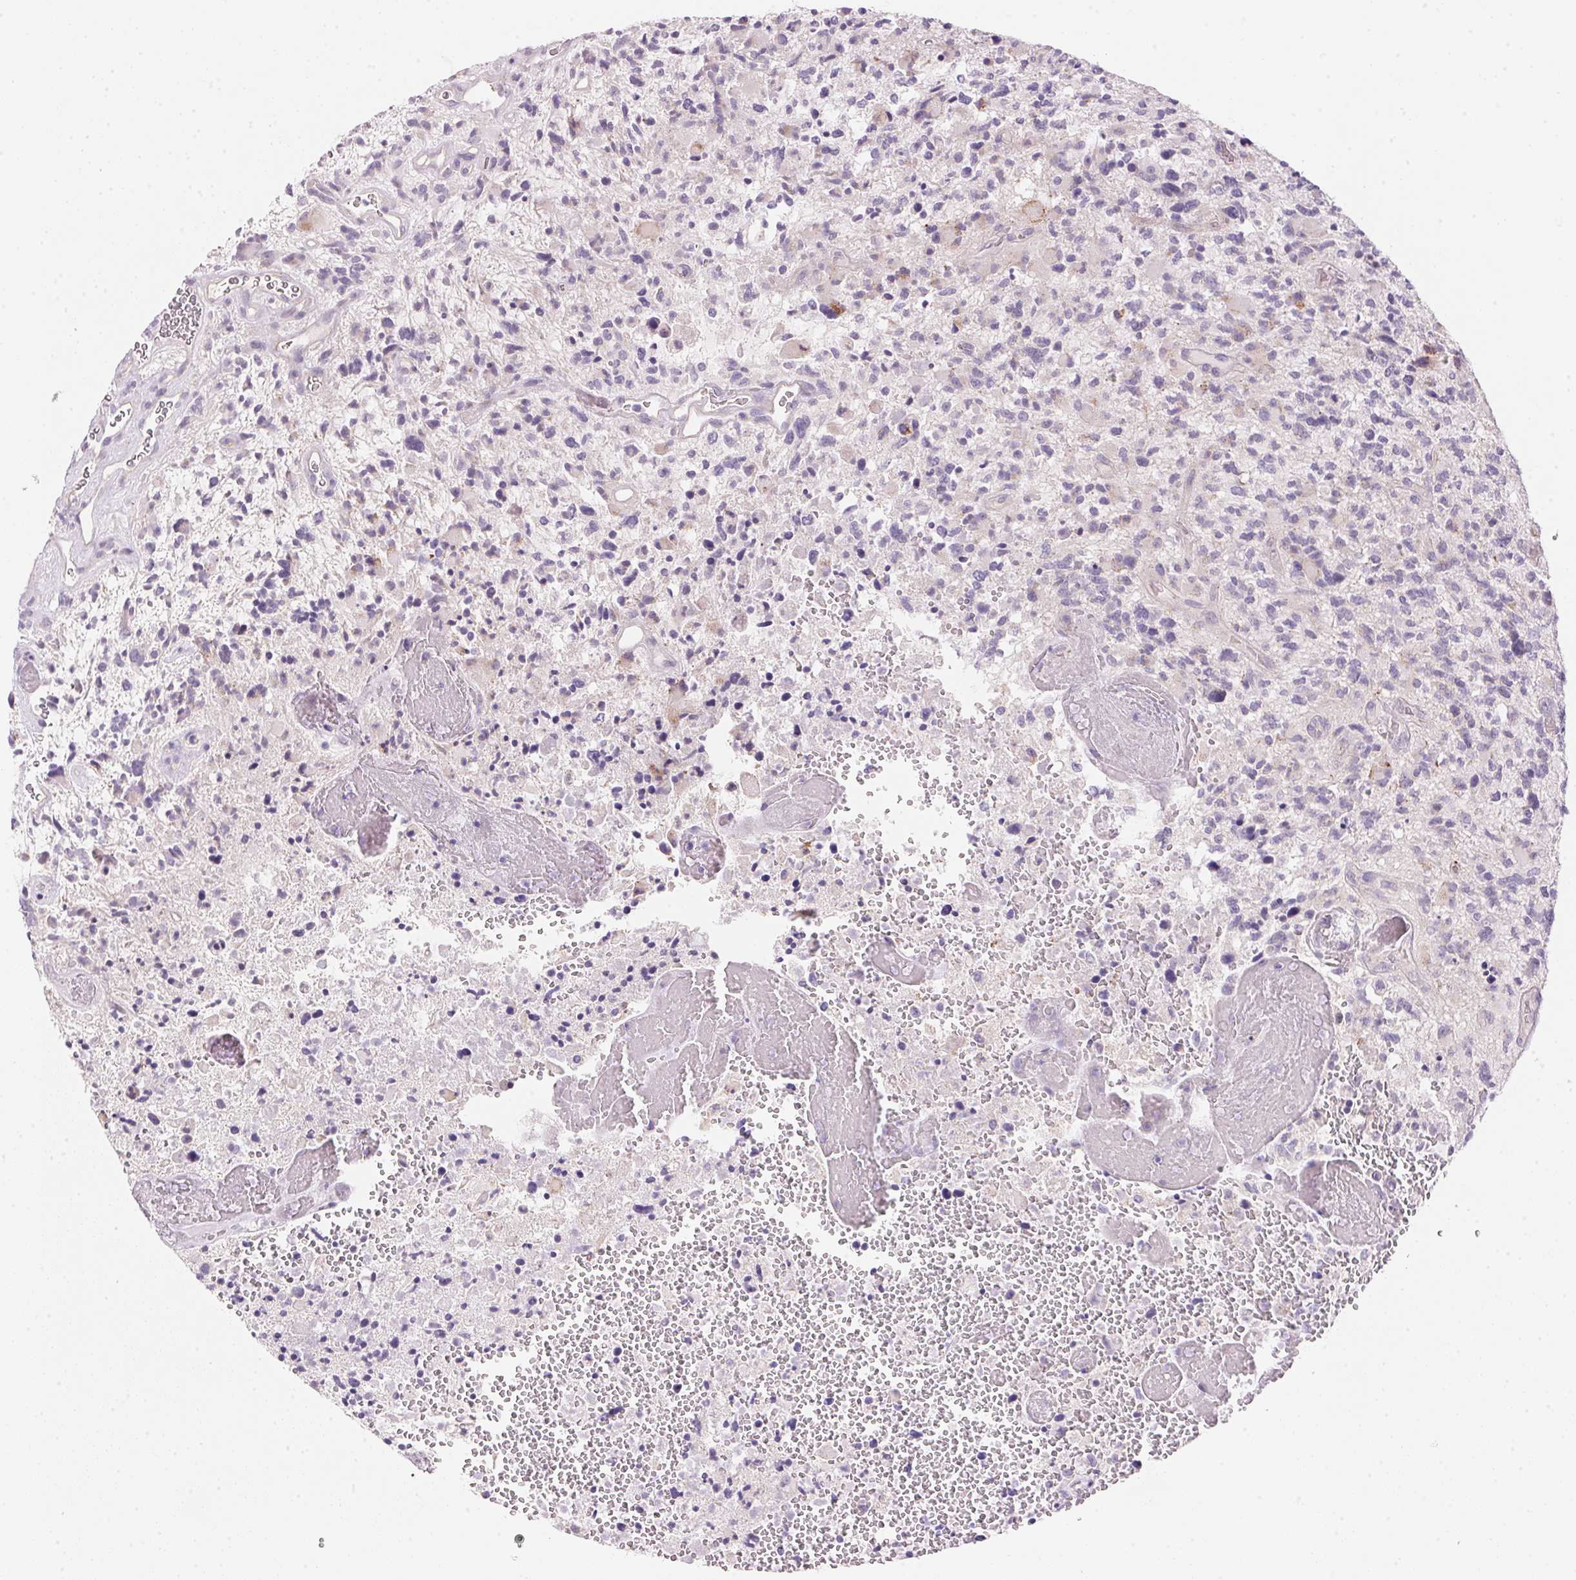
{"staining": {"intensity": "negative", "quantity": "none", "location": "none"}, "tissue": "glioma", "cell_type": "Tumor cells", "image_type": "cancer", "snomed": [{"axis": "morphology", "description": "Glioma, malignant, High grade"}, {"axis": "topography", "description": "Brain"}], "caption": "A photomicrograph of human malignant glioma (high-grade) is negative for staining in tumor cells. (DAB immunohistochemistry with hematoxylin counter stain).", "gene": "CYP11B1", "patient": {"sex": "female", "age": 71}}